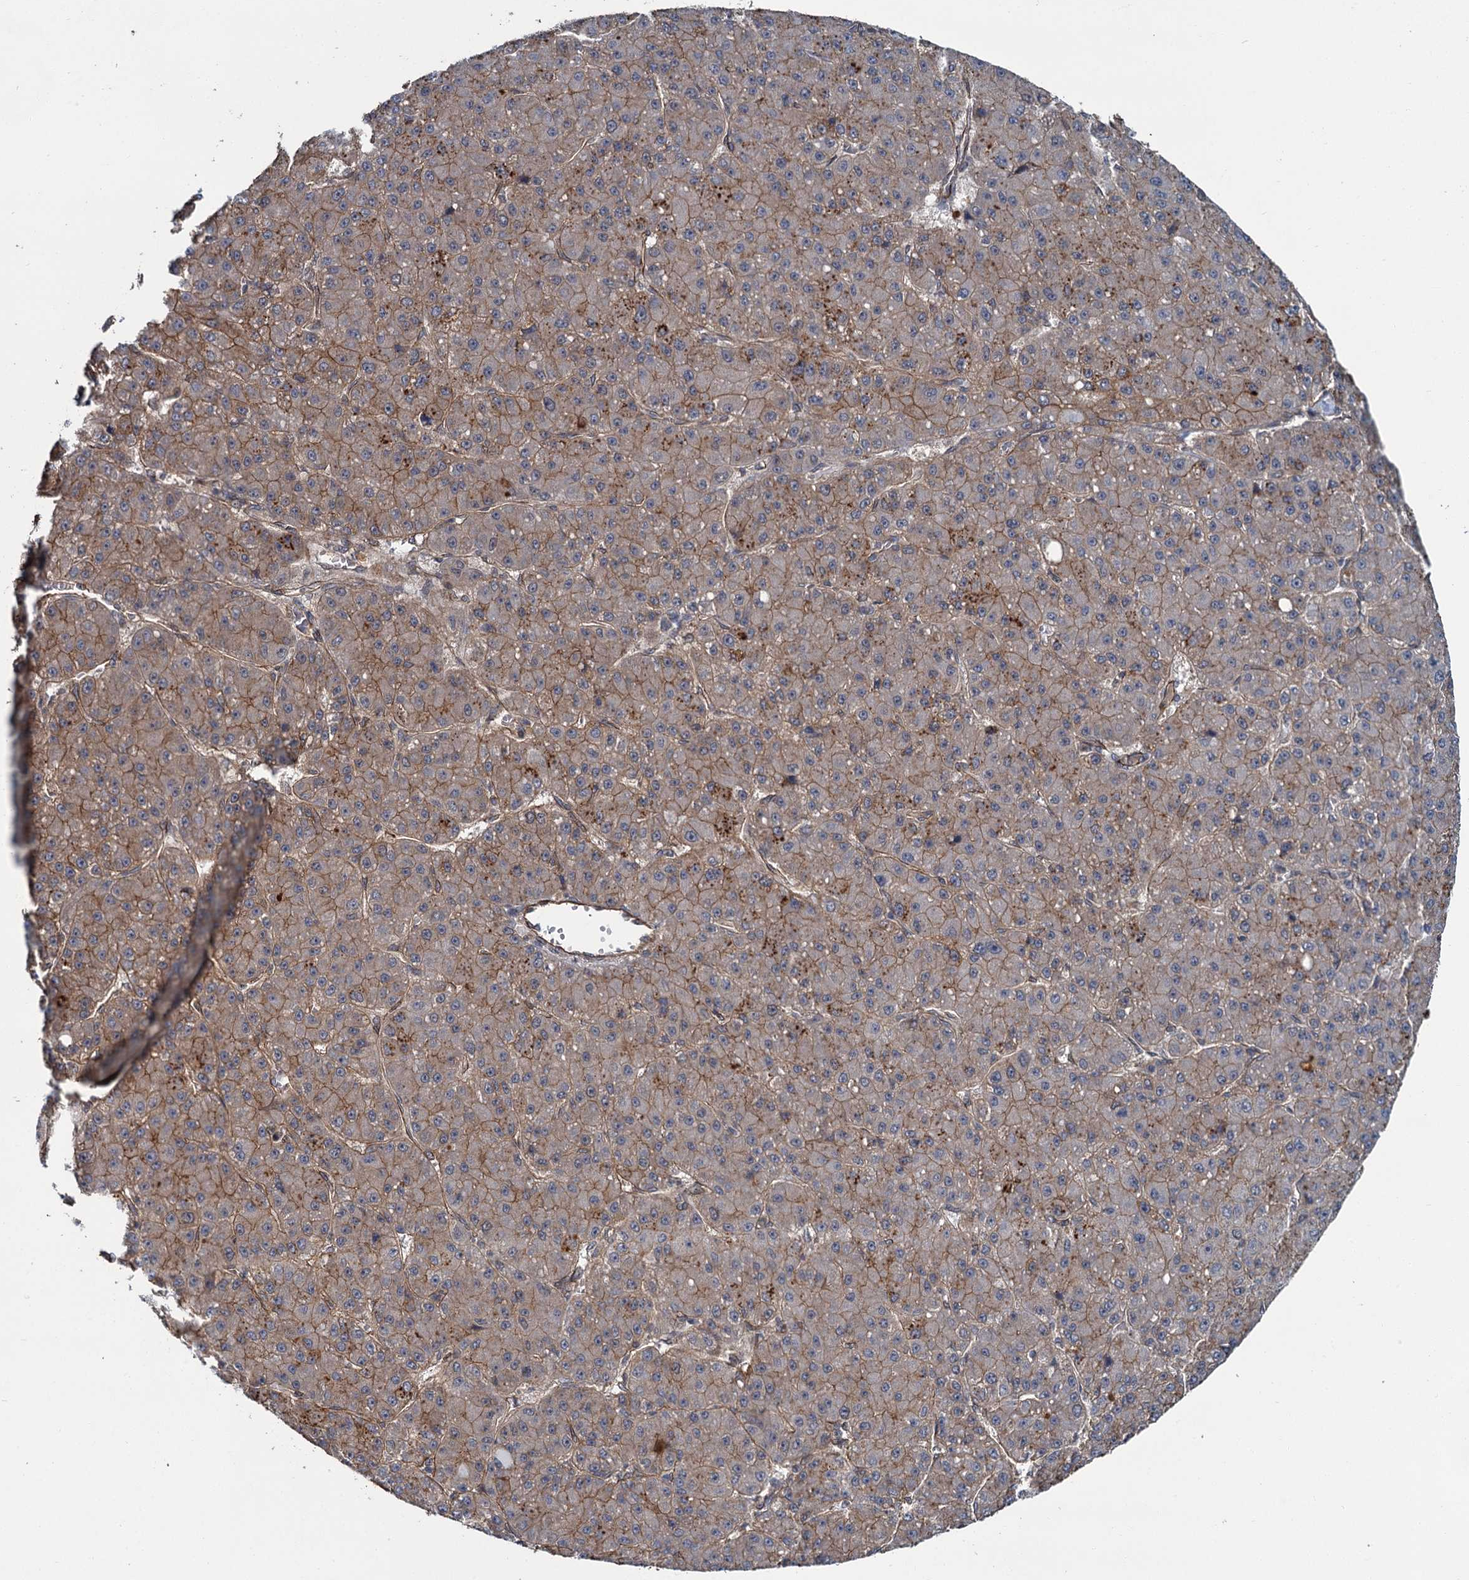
{"staining": {"intensity": "weak", "quantity": "25%-75%", "location": "cytoplasmic/membranous"}, "tissue": "liver cancer", "cell_type": "Tumor cells", "image_type": "cancer", "snomed": [{"axis": "morphology", "description": "Carcinoma, Hepatocellular, NOS"}, {"axis": "topography", "description": "Liver"}], "caption": "High-magnification brightfield microscopy of liver cancer stained with DAB (brown) and counterstained with hematoxylin (blue). tumor cells exhibit weak cytoplasmic/membranous positivity is identified in about25%-75% of cells.", "gene": "ZFYVE19", "patient": {"sex": "male", "age": 67}}